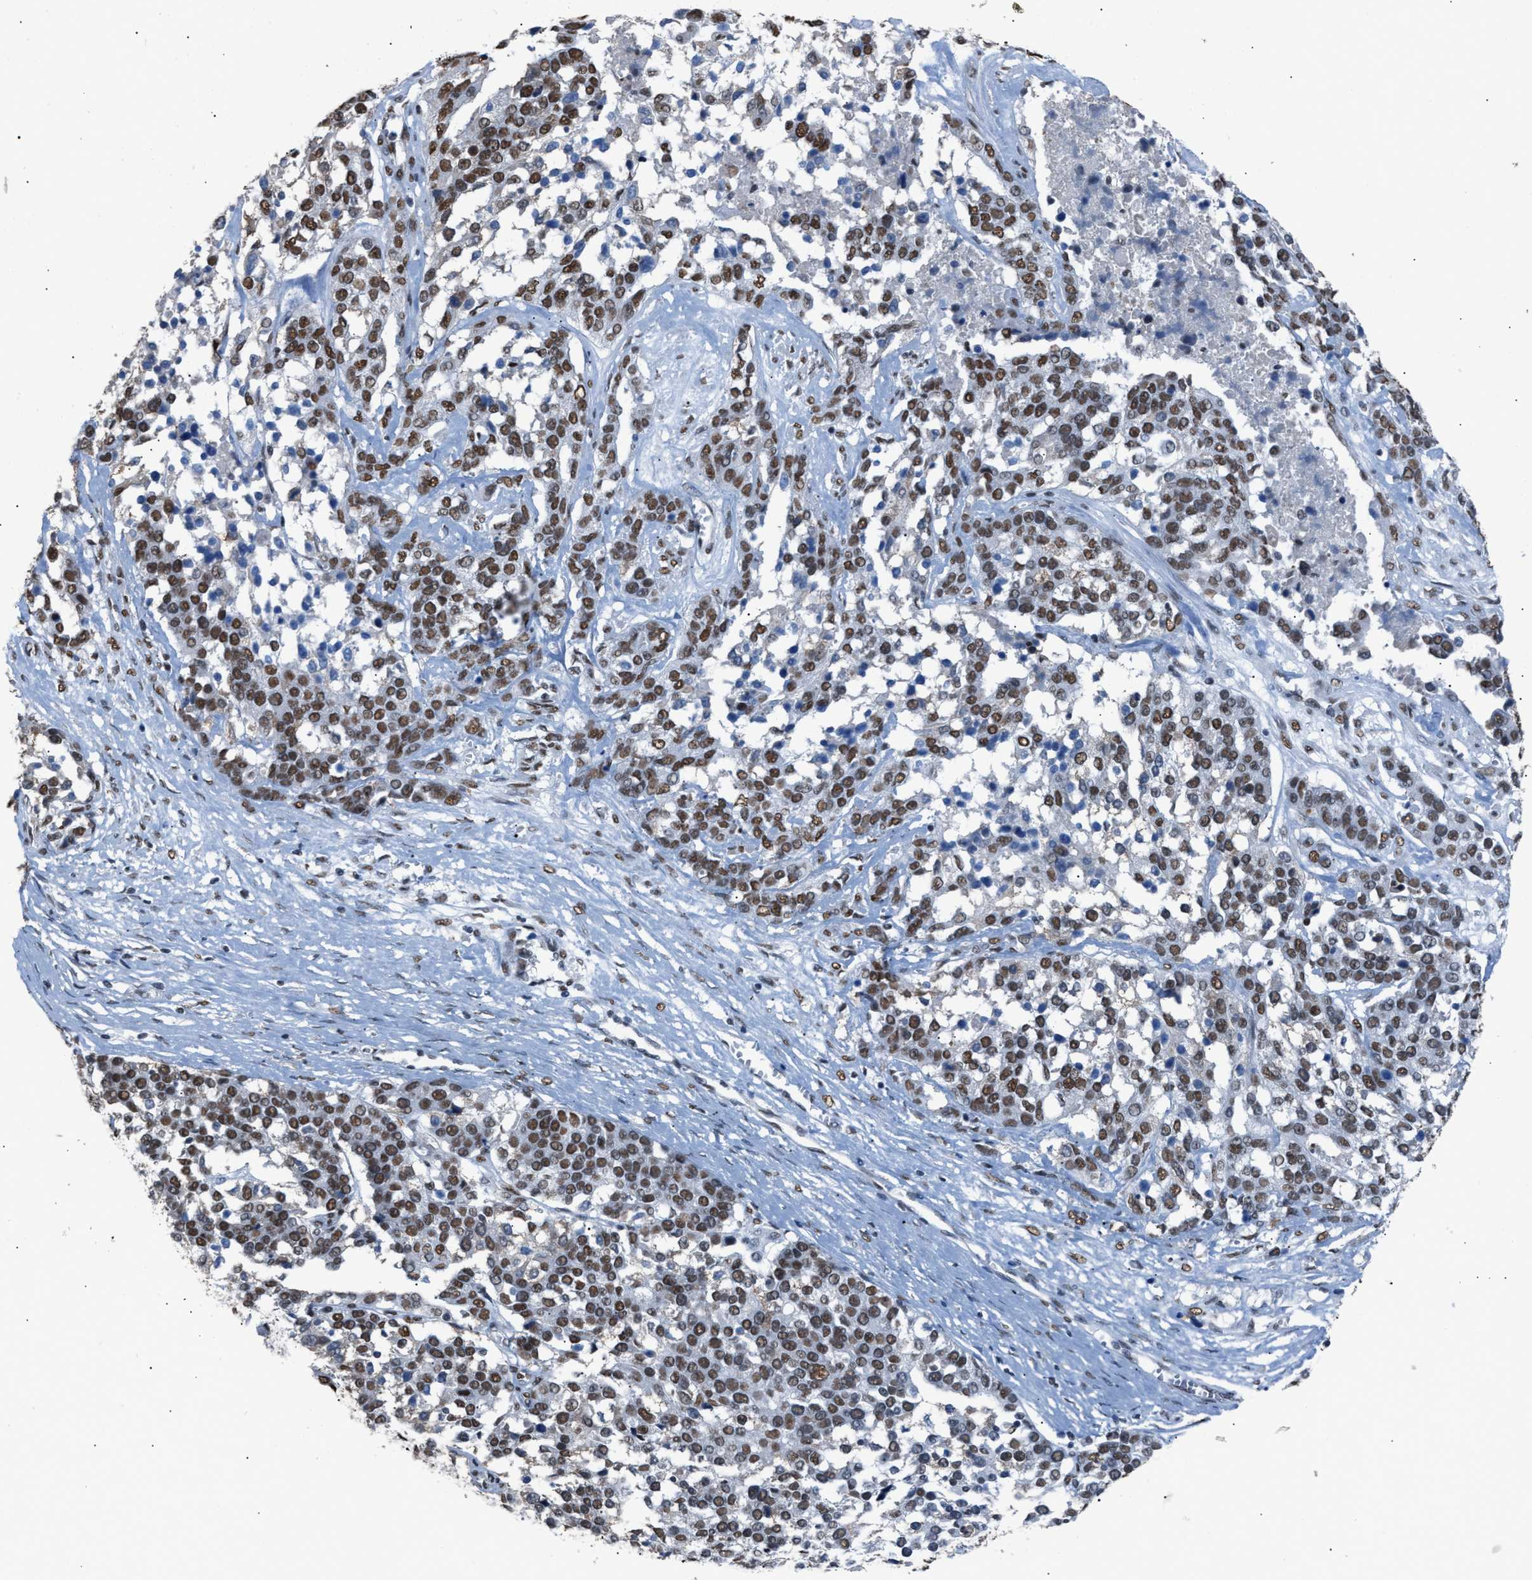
{"staining": {"intensity": "moderate", "quantity": ">75%", "location": "nuclear"}, "tissue": "ovarian cancer", "cell_type": "Tumor cells", "image_type": "cancer", "snomed": [{"axis": "morphology", "description": "Cystadenocarcinoma, serous, NOS"}, {"axis": "topography", "description": "Ovary"}], "caption": "Ovarian cancer tissue displays moderate nuclear positivity in about >75% of tumor cells (Brightfield microscopy of DAB IHC at high magnification).", "gene": "CCAR2", "patient": {"sex": "female", "age": 44}}